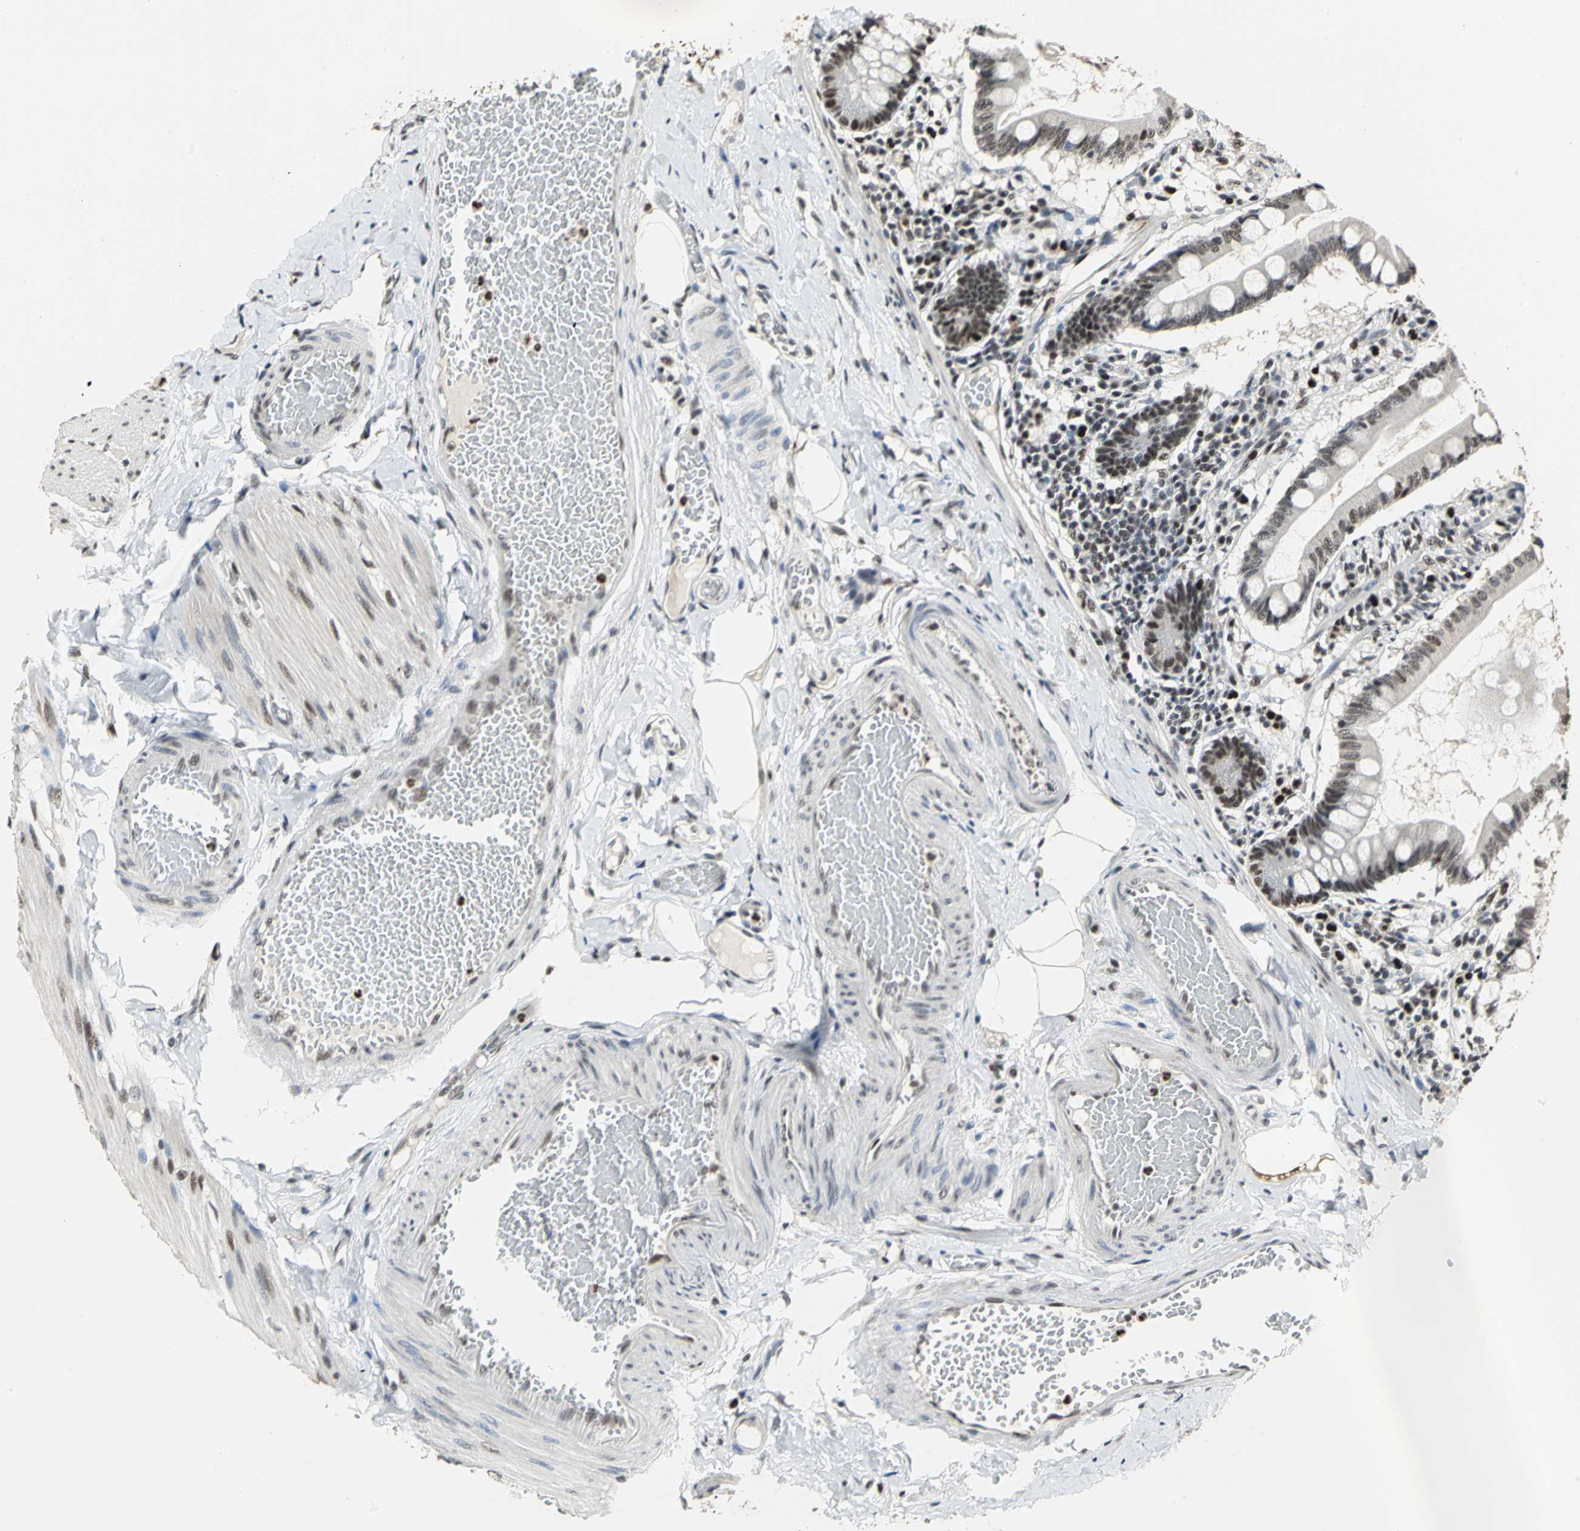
{"staining": {"intensity": "strong", "quantity": ">75%", "location": "nuclear"}, "tissue": "small intestine", "cell_type": "Glandular cells", "image_type": "normal", "snomed": [{"axis": "morphology", "description": "Normal tissue, NOS"}, {"axis": "topography", "description": "Small intestine"}], "caption": "Strong nuclear staining is seen in approximately >75% of glandular cells in benign small intestine. (brown staining indicates protein expression, while blue staining denotes nuclei).", "gene": "CCDC88C", "patient": {"sex": "male", "age": 41}}